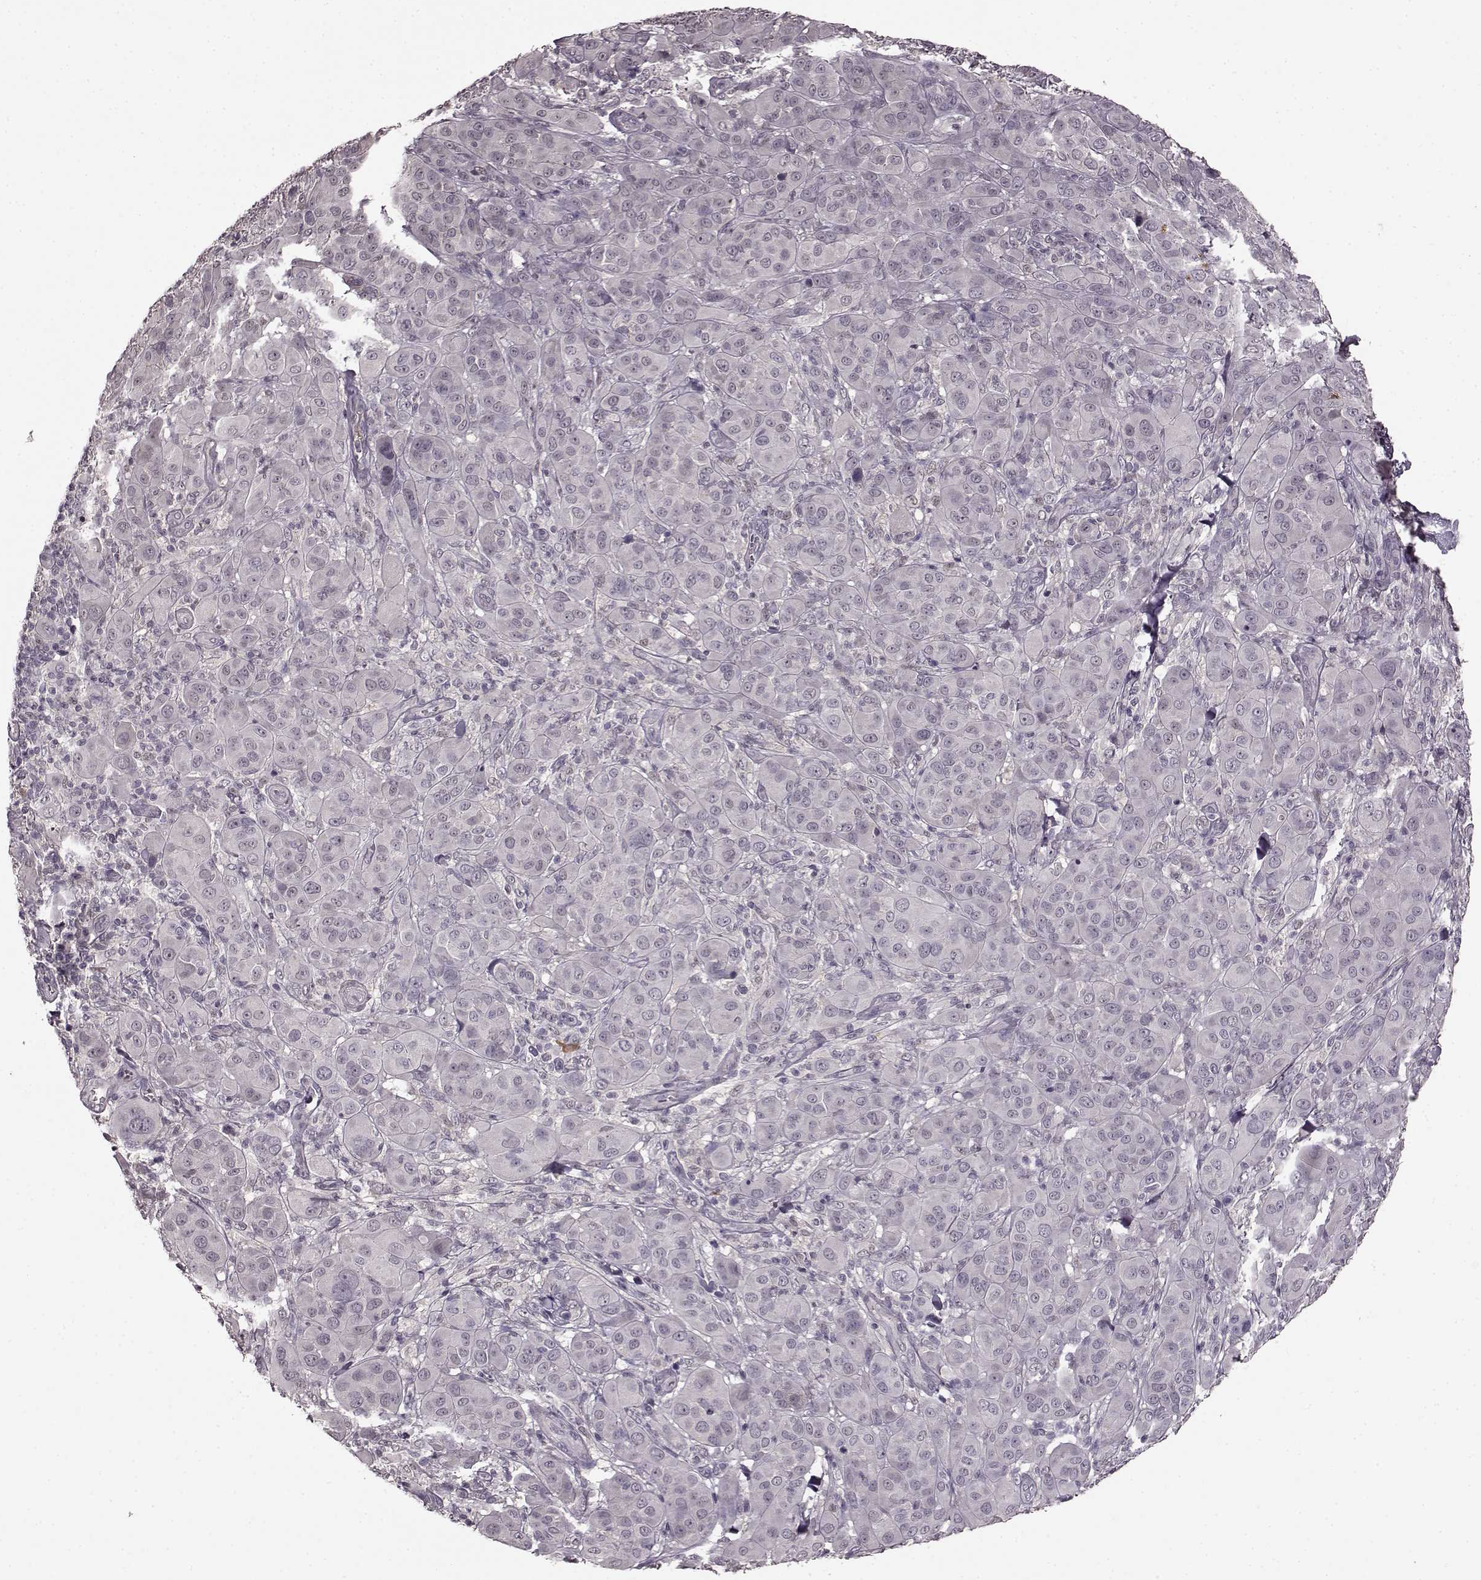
{"staining": {"intensity": "negative", "quantity": "none", "location": "none"}, "tissue": "melanoma", "cell_type": "Tumor cells", "image_type": "cancer", "snomed": [{"axis": "morphology", "description": "Malignant melanoma, NOS"}, {"axis": "topography", "description": "Skin"}], "caption": "The photomicrograph shows no staining of tumor cells in melanoma. (DAB immunohistochemistry (IHC) visualized using brightfield microscopy, high magnification).", "gene": "NRL", "patient": {"sex": "female", "age": 87}}